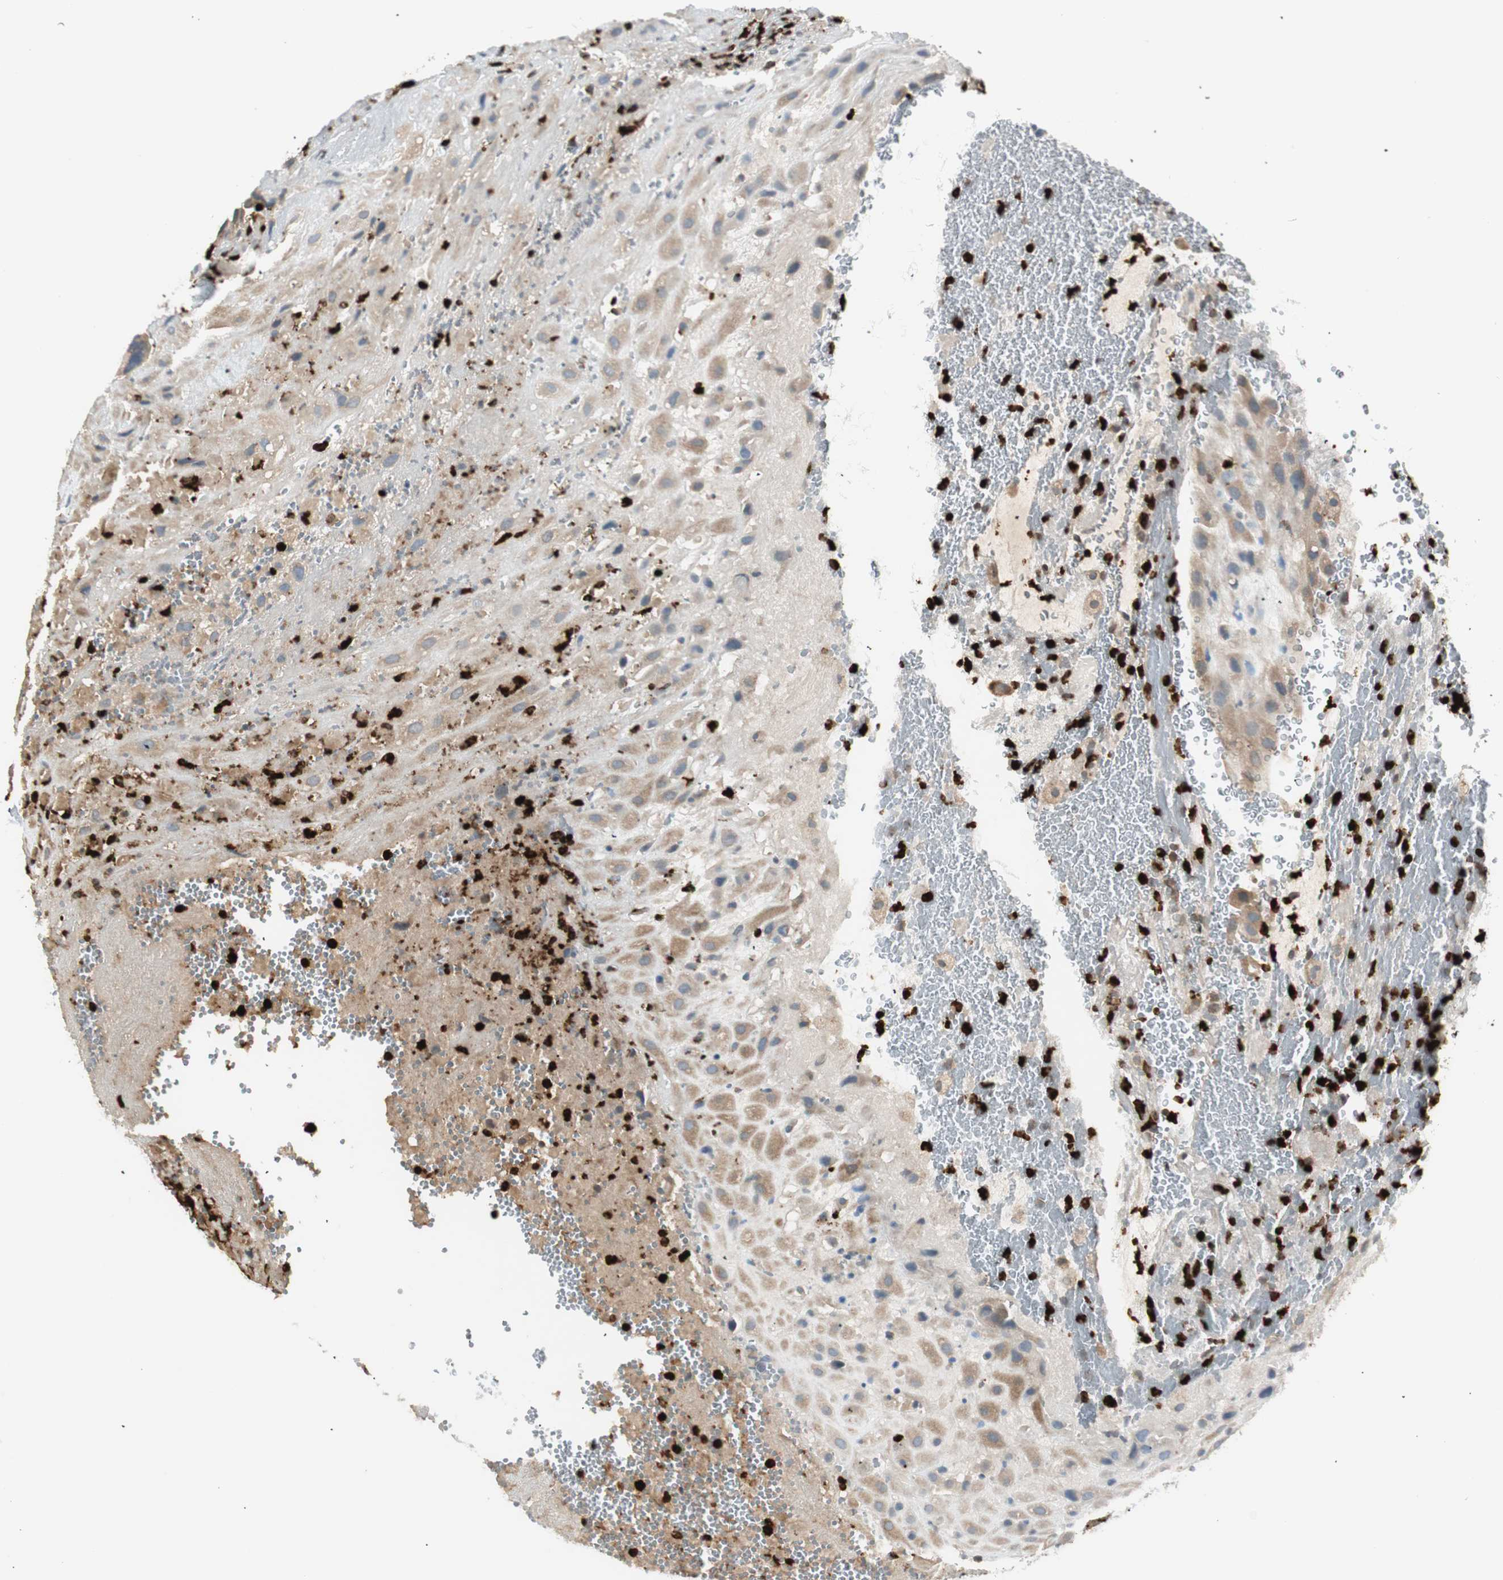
{"staining": {"intensity": "moderate", "quantity": ">75%", "location": "cytoplasmic/membranous"}, "tissue": "placenta", "cell_type": "Decidual cells", "image_type": "normal", "snomed": [{"axis": "morphology", "description": "Normal tissue, NOS"}, {"axis": "topography", "description": "Placenta"}], "caption": "Protein positivity by immunohistochemistry (IHC) displays moderate cytoplasmic/membranous positivity in approximately >75% of decidual cells in benign placenta. (DAB (3,3'-diaminobenzidine) IHC with brightfield microscopy, high magnification).", "gene": "PRTN3", "patient": {"sex": "female", "age": 19}}